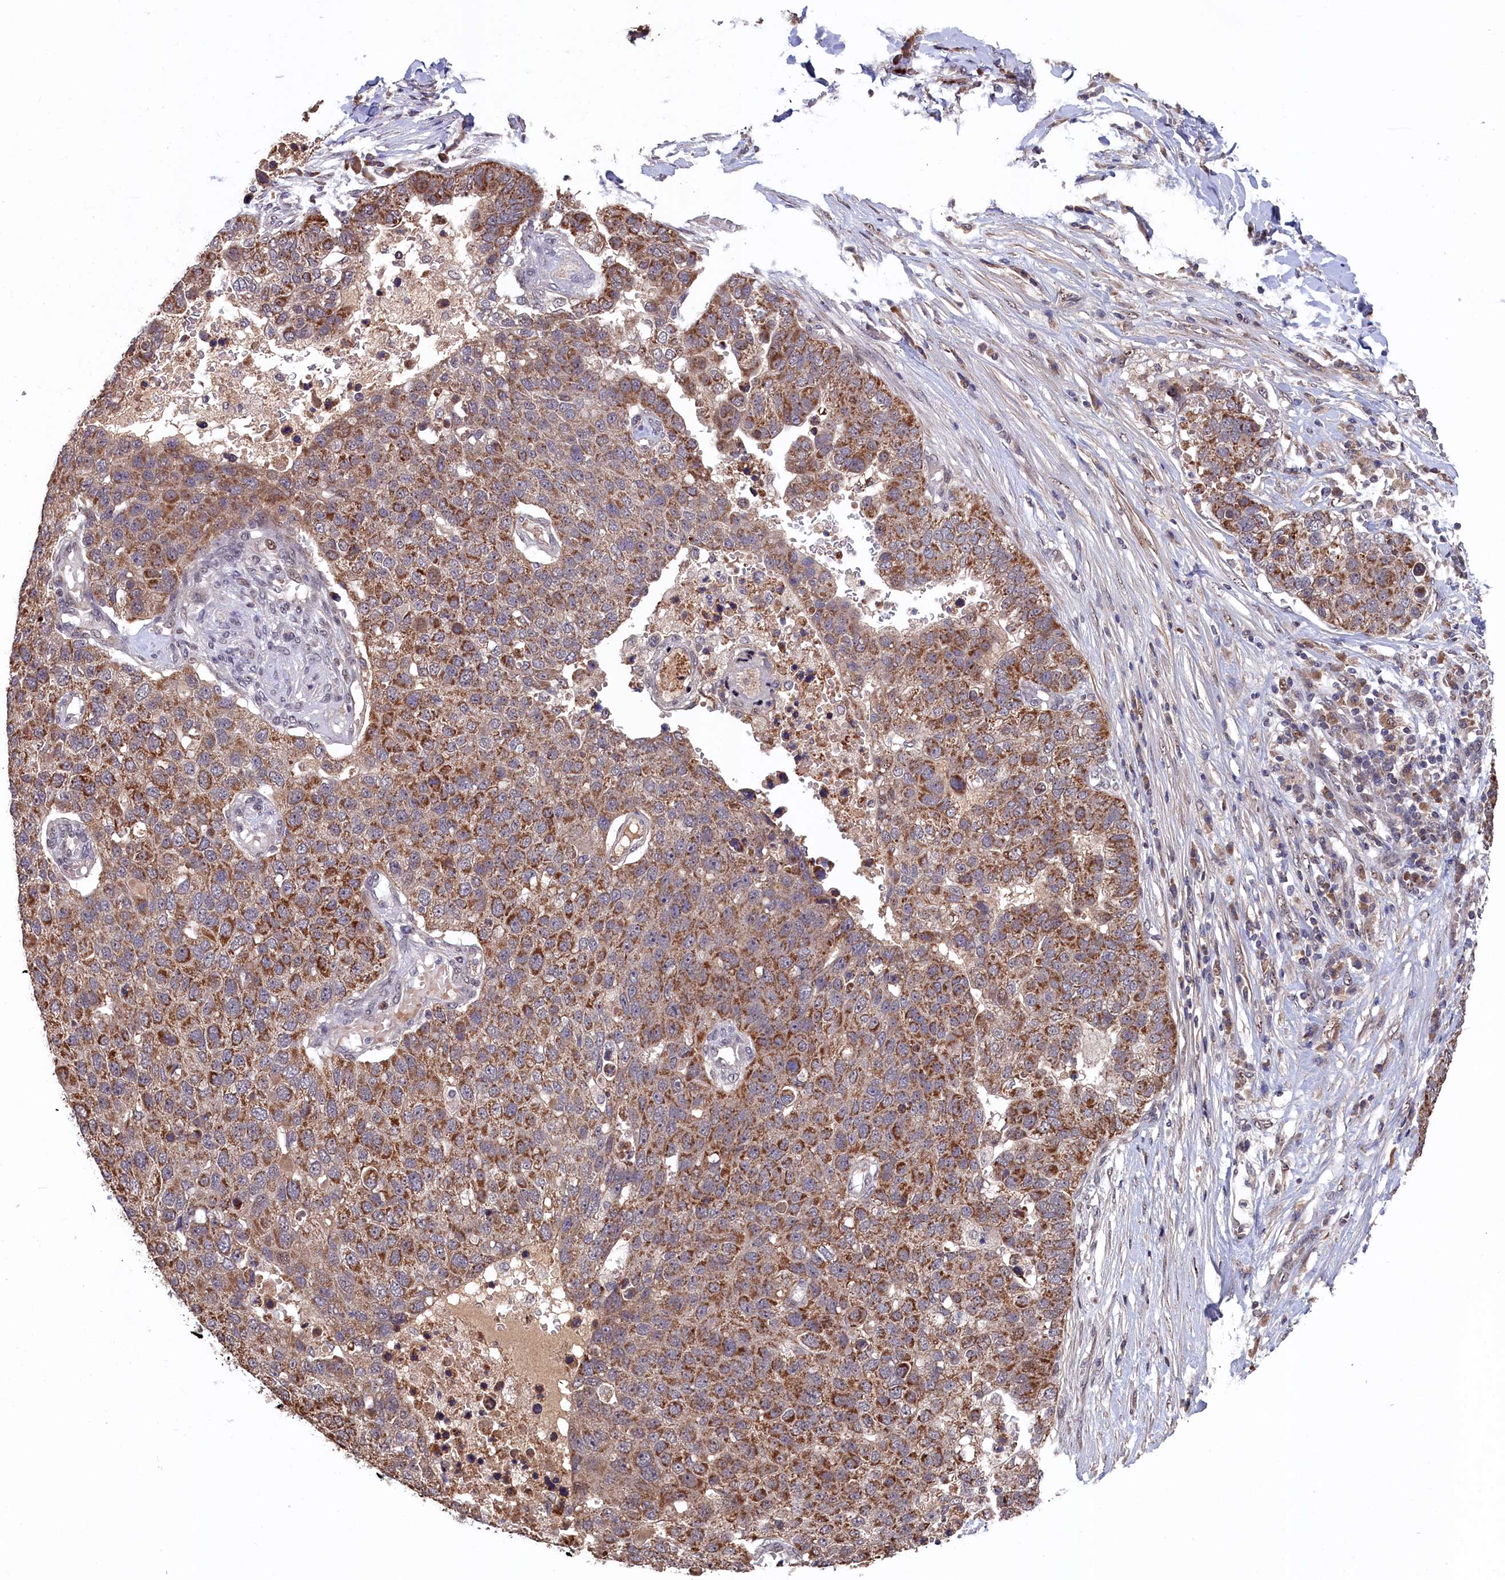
{"staining": {"intensity": "strong", "quantity": ">75%", "location": "cytoplasmic/membranous"}, "tissue": "pancreatic cancer", "cell_type": "Tumor cells", "image_type": "cancer", "snomed": [{"axis": "morphology", "description": "Adenocarcinoma, NOS"}, {"axis": "topography", "description": "Pancreas"}], "caption": "Tumor cells reveal high levels of strong cytoplasmic/membranous expression in about >75% of cells in human pancreatic cancer (adenocarcinoma). (brown staining indicates protein expression, while blue staining denotes nuclei).", "gene": "CLPX", "patient": {"sex": "female", "age": 61}}